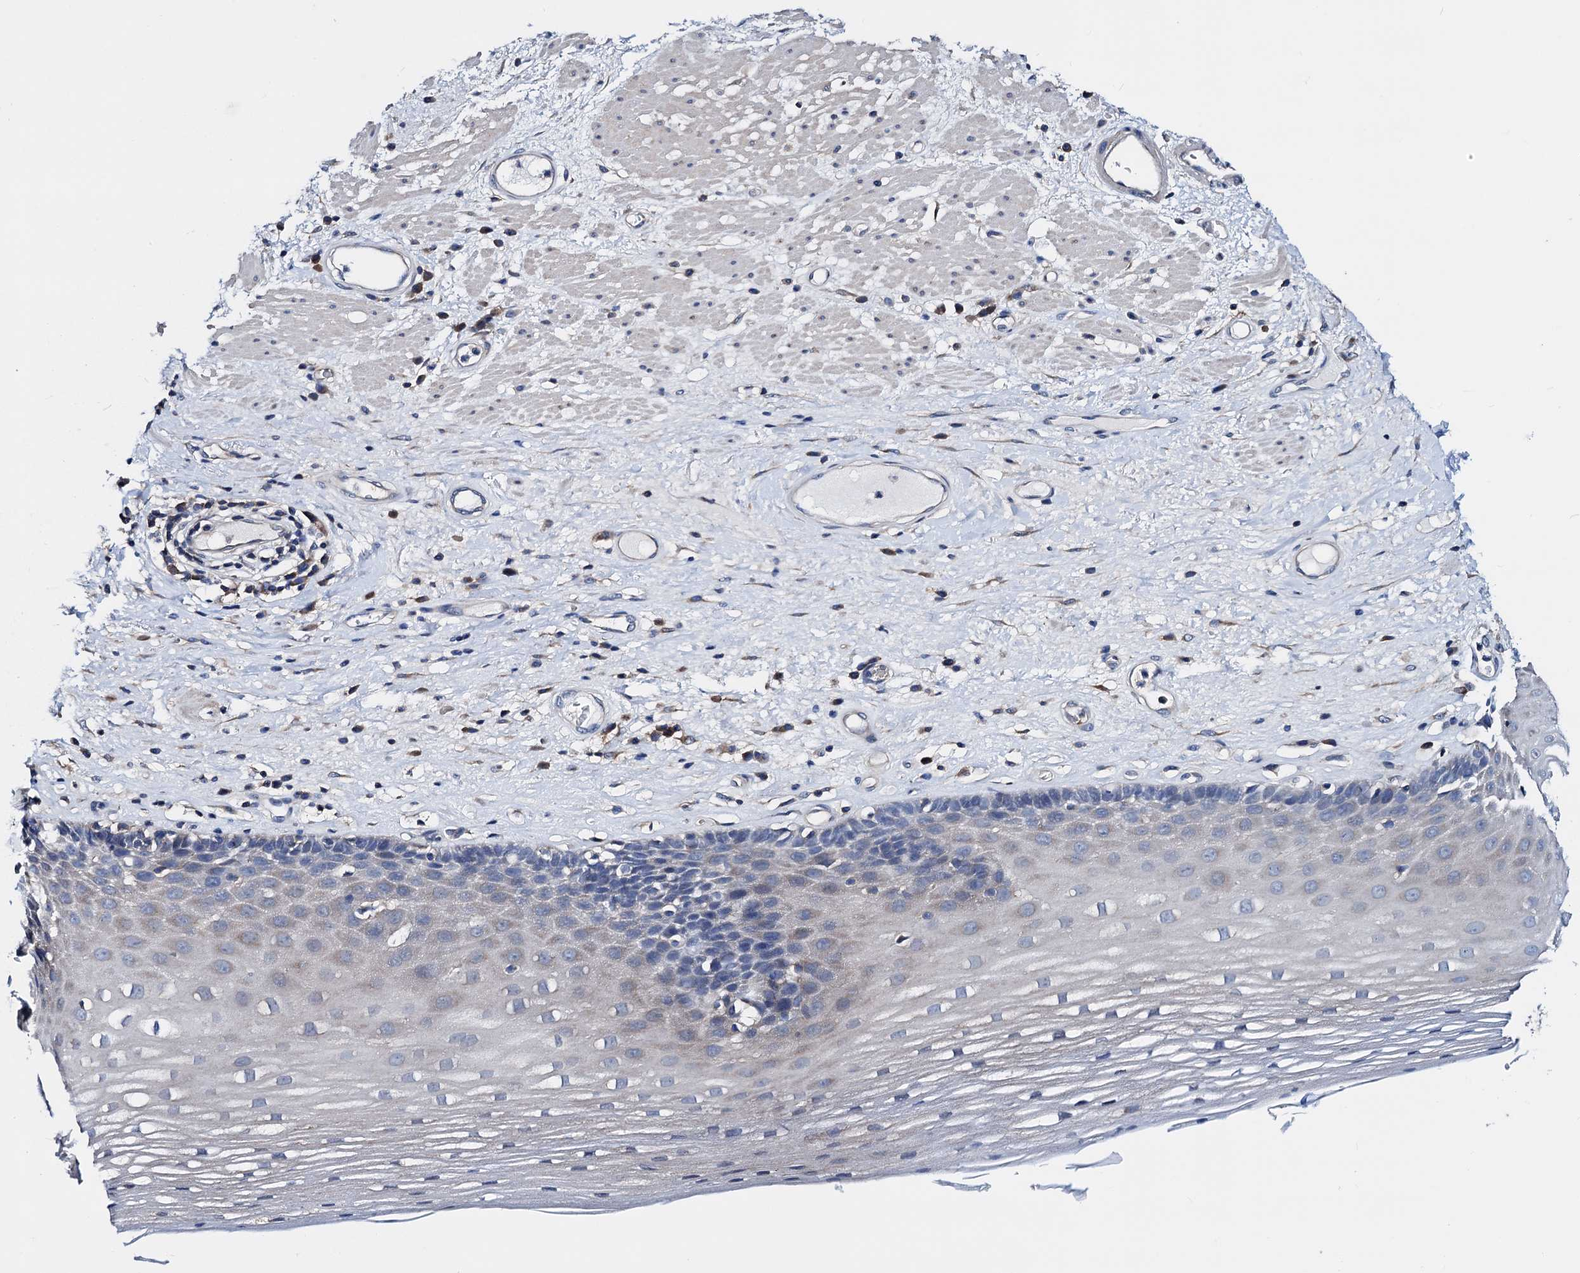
{"staining": {"intensity": "negative", "quantity": "none", "location": "none"}, "tissue": "esophagus", "cell_type": "Squamous epithelial cells", "image_type": "normal", "snomed": [{"axis": "morphology", "description": "Normal tissue, NOS"}, {"axis": "topography", "description": "Esophagus"}], "caption": "The immunohistochemistry photomicrograph has no significant positivity in squamous epithelial cells of esophagus.", "gene": "GCOM1", "patient": {"sex": "male", "age": 62}}